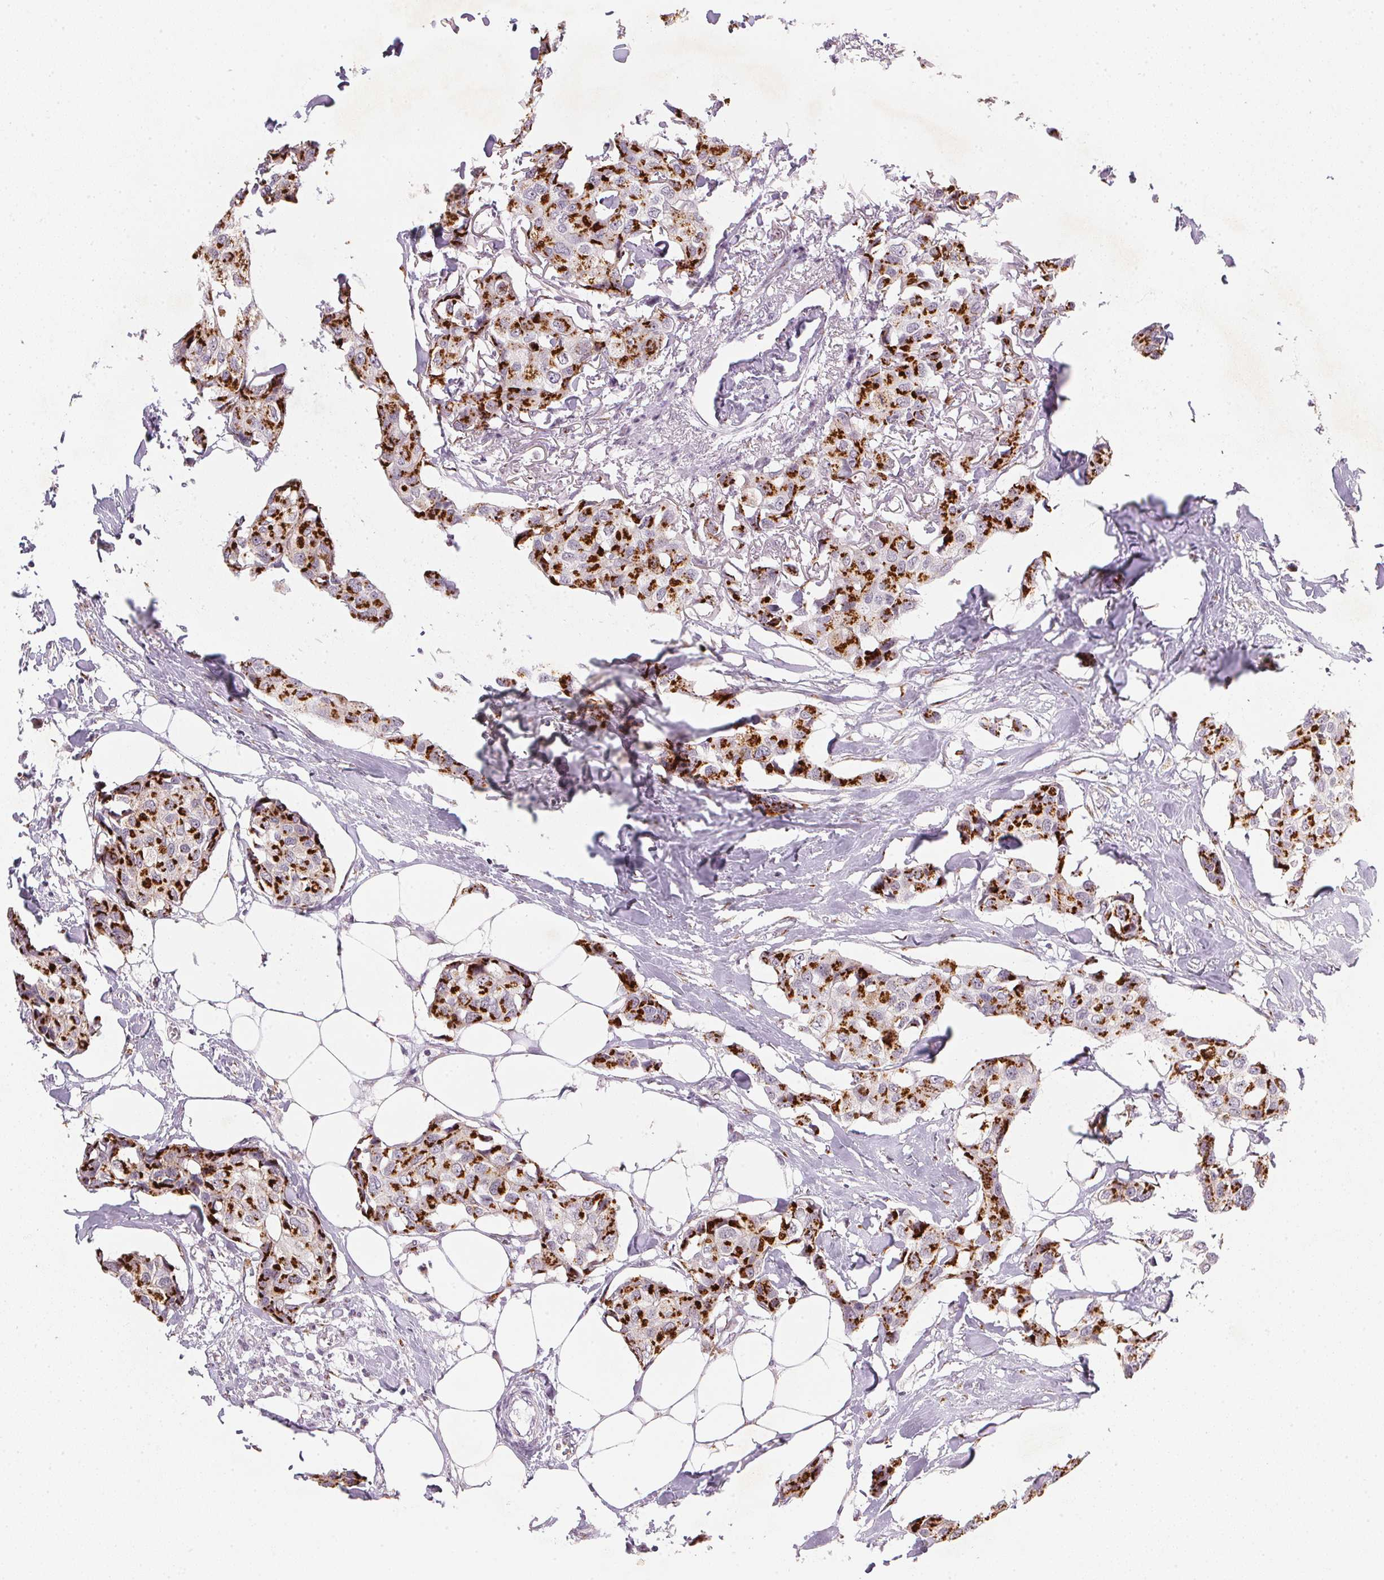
{"staining": {"intensity": "strong", "quantity": ">75%", "location": "cytoplasmic/membranous"}, "tissue": "breast cancer", "cell_type": "Tumor cells", "image_type": "cancer", "snomed": [{"axis": "morphology", "description": "Duct carcinoma"}, {"axis": "topography", "description": "Breast"}], "caption": "Protein analysis of intraductal carcinoma (breast) tissue exhibits strong cytoplasmic/membranous staining in about >75% of tumor cells.", "gene": "RAB22A", "patient": {"sex": "female", "age": 80}}